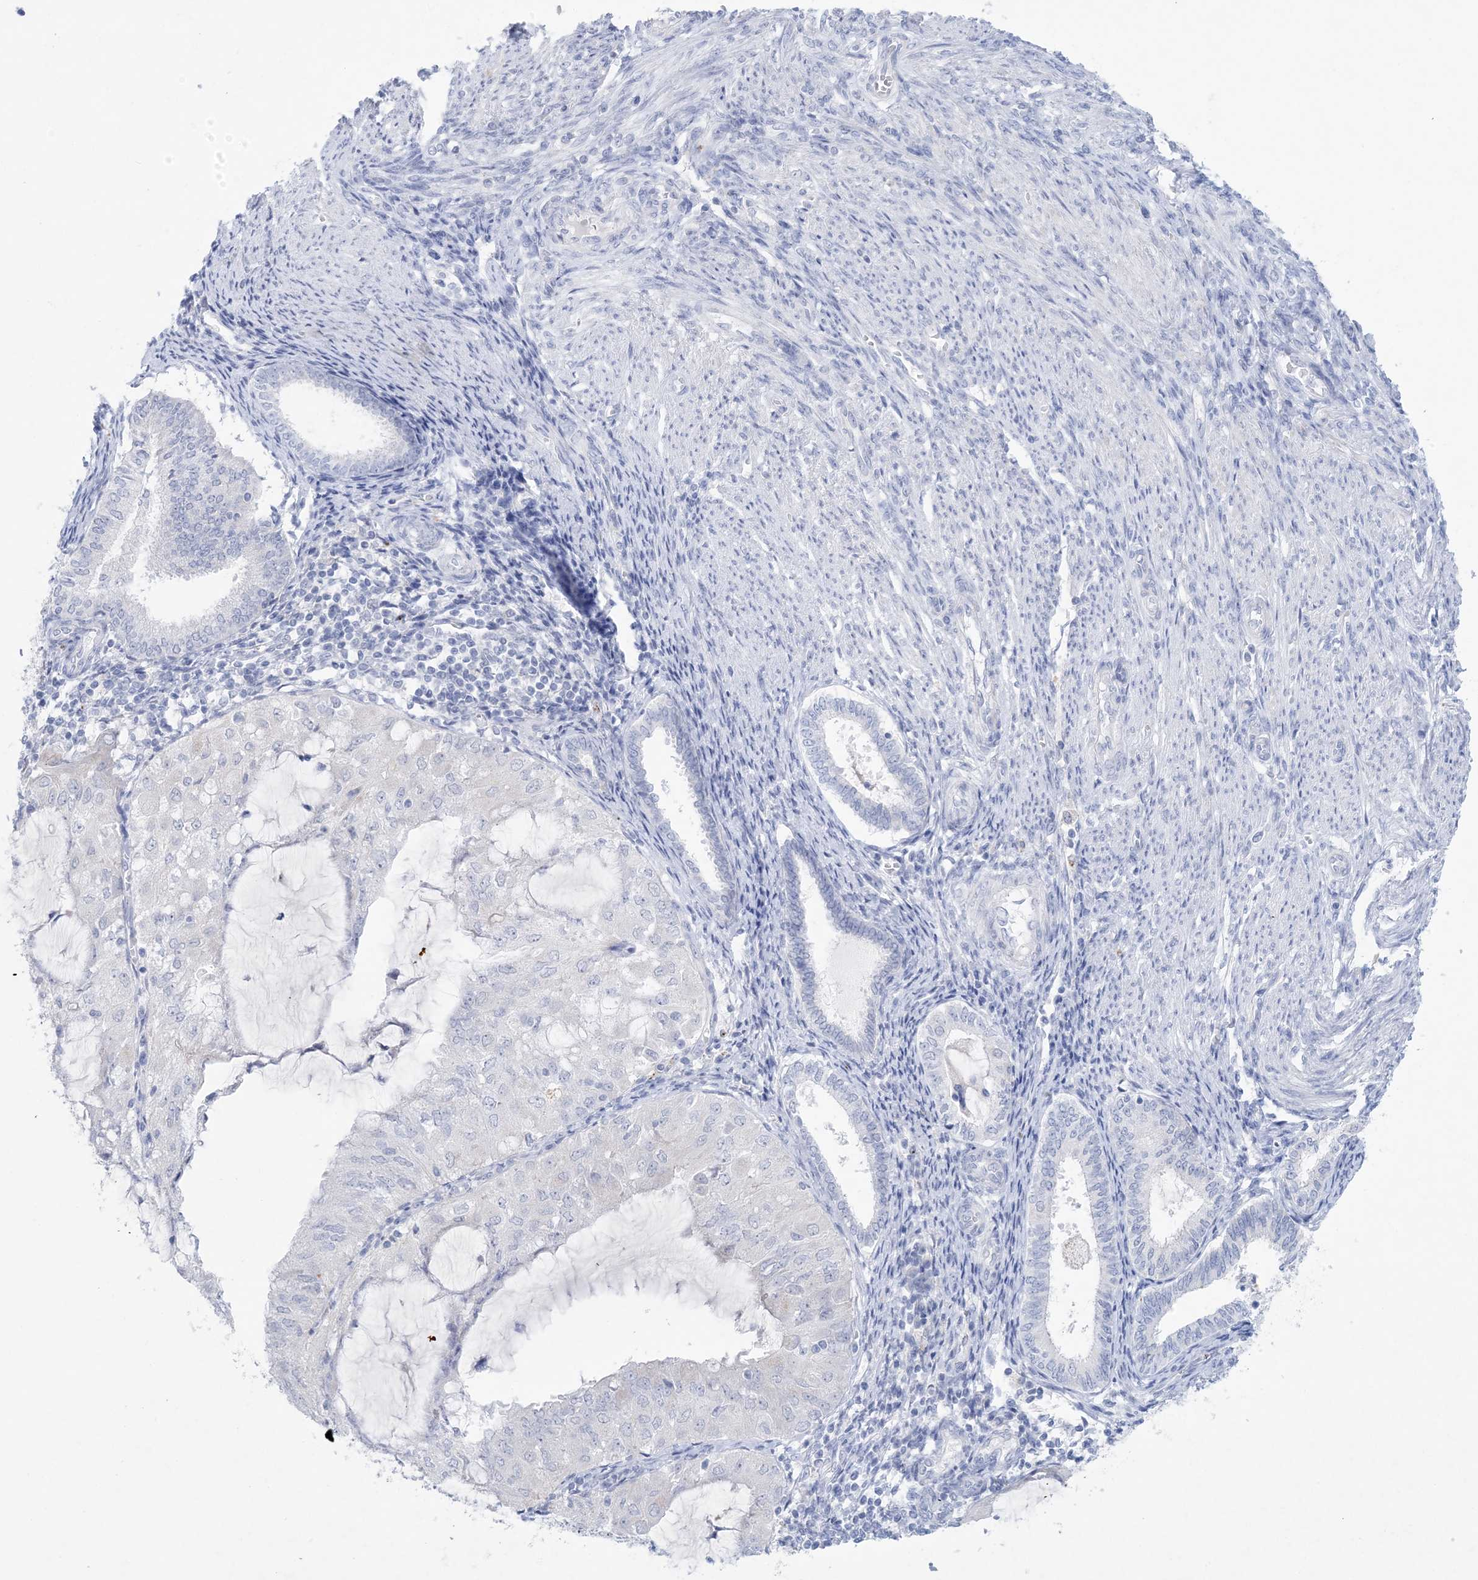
{"staining": {"intensity": "negative", "quantity": "none", "location": "none"}, "tissue": "endometrial cancer", "cell_type": "Tumor cells", "image_type": "cancer", "snomed": [{"axis": "morphology", "description": "Adenocarcinoma, NOS"}, {"axis": "topography", "description": "Endometrium"}], "caption": "The micrograph demonstrates no staining of tumor cells in endometrial cancer (adenocarcinoma). (Brightfield microscopy of DAB immunohistochemistry at high magnification).", "gene": "GABRG1", "patient": {"sex": "female", "age": 81}}